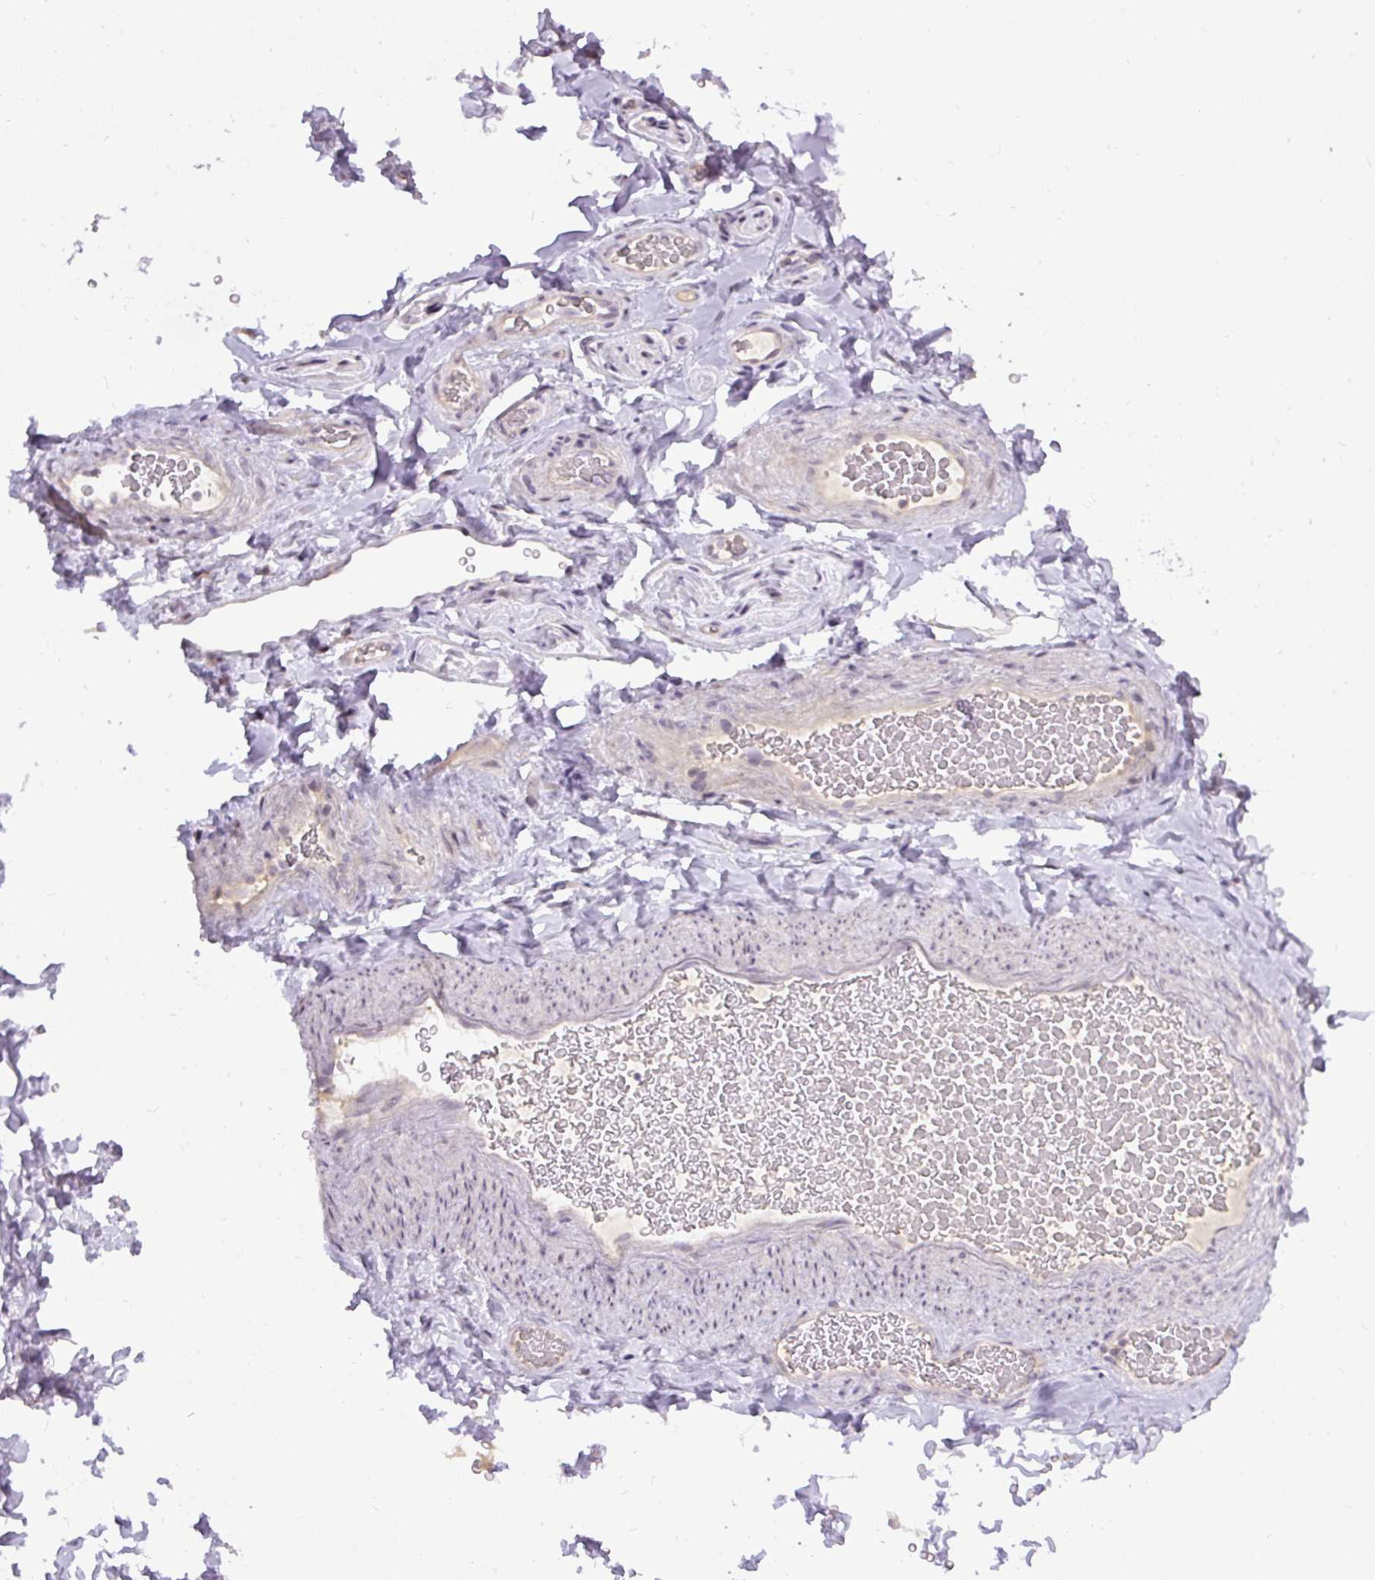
{"staining": {"intensity": "negative", "quantity": "none", "location": "none"}, "tissue": "adipose tissue", "cell_type": "Adipocytes", "image_type": "normal", "snomed": [{"axis": "morphology", "description": "Normal tissue, NOS"}, {"axis": "topography", "description": "Vascular tissue"}, {"axis": "topography", "description": "Peripheral nerve tissue"}], "caption": "An immunohistochemistry photomicrograph of unremarkable adipose tissue is shown. There is no staining in adipocytes of adipose tissue.", "gene": "FAM117B", "patient": {"sex": "male", "age": 41}}